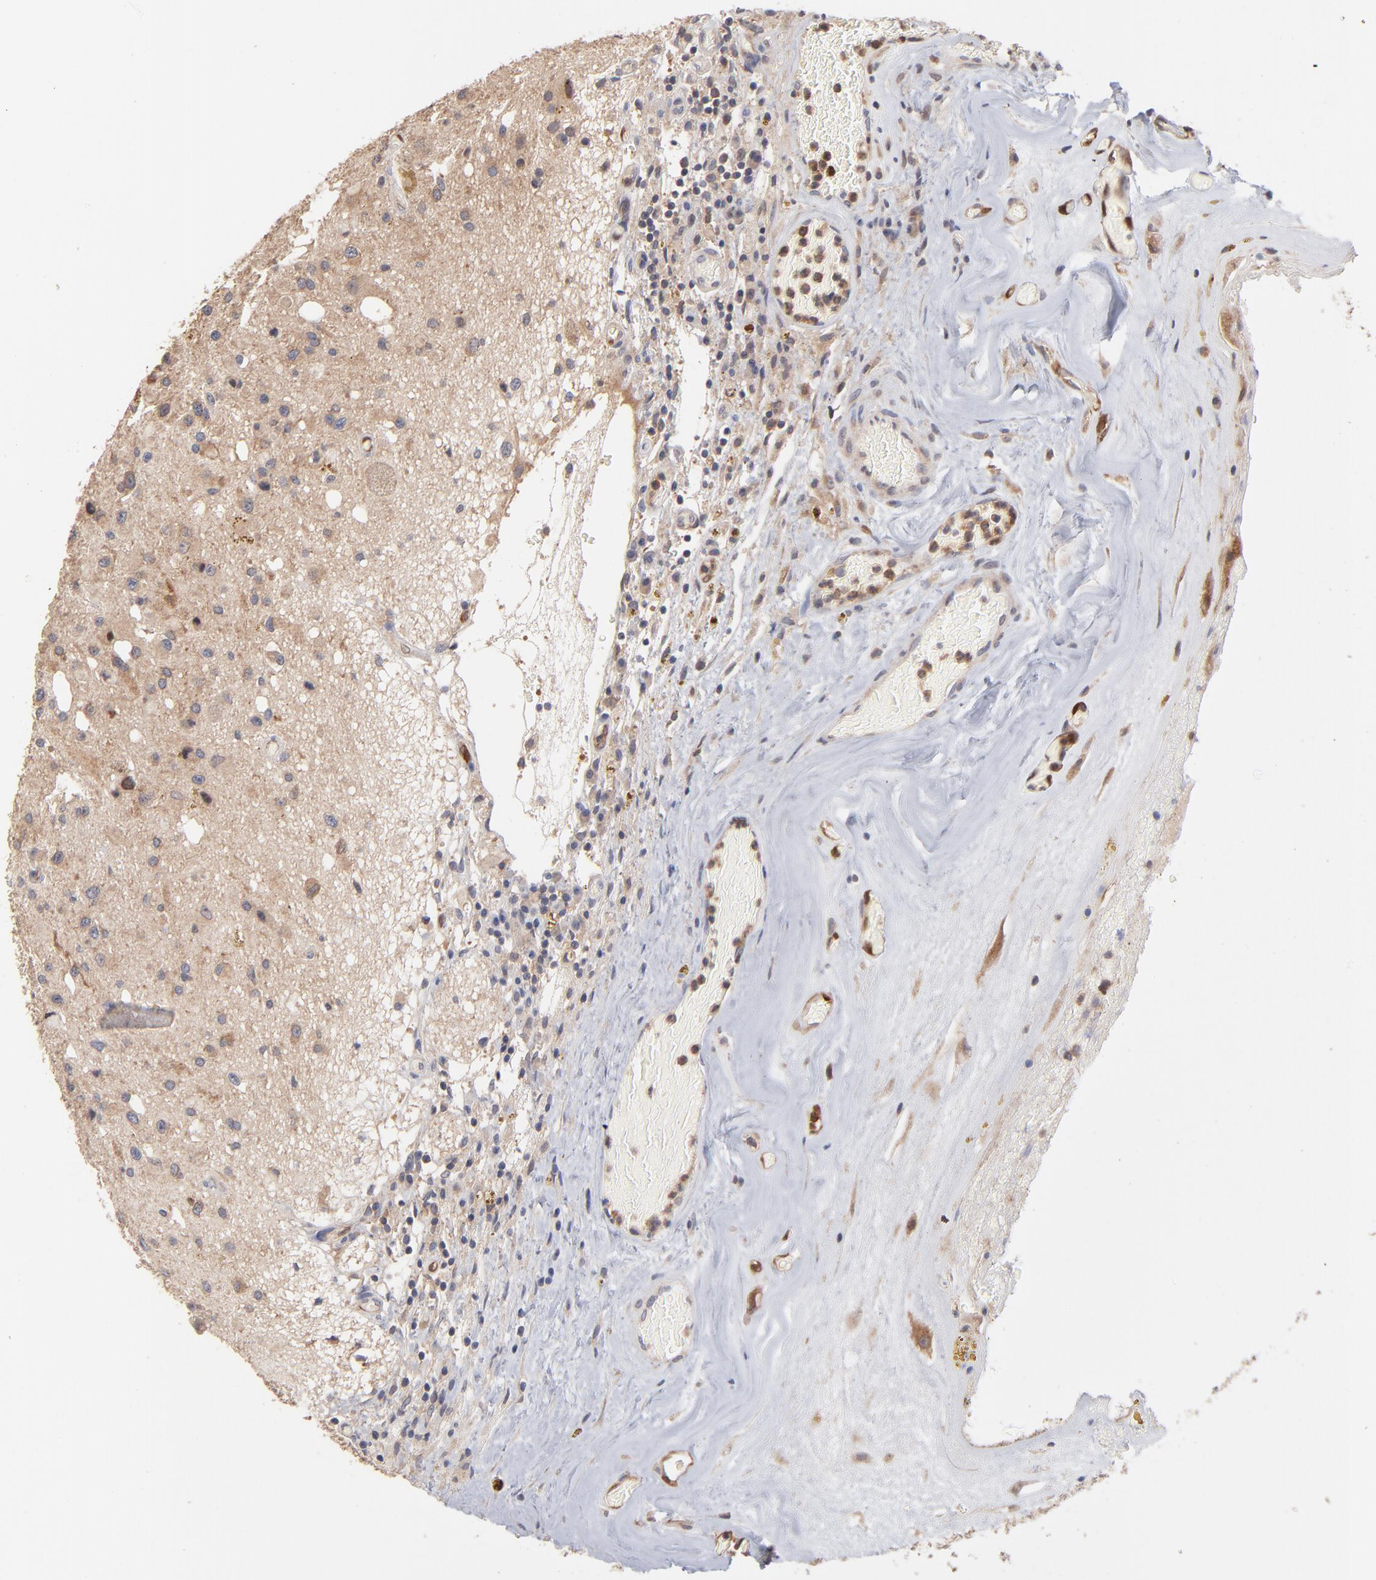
{"staining": {"intensity": "weak", "quantity": "25%-75%", "location": "cytoplasmic/membranous"}, "tissue": "glioma", "cell_type": "Tumor cells", "image_type": "cancer", "snomed": [{"axis": "morphology", "description": "Glioma, malignant, Low grade"}, {"axis": "topography", "description": "Brain"}], "caption": "An immunohistochemistry micrograph of neoplastic tissue is shown. Protein staining in brown labels weak cytoplasmic/membranous positivity in glioma within tumor cells.", "gene": "IVNS1ABP", "patient": {"sex": "male", "age": 58}}